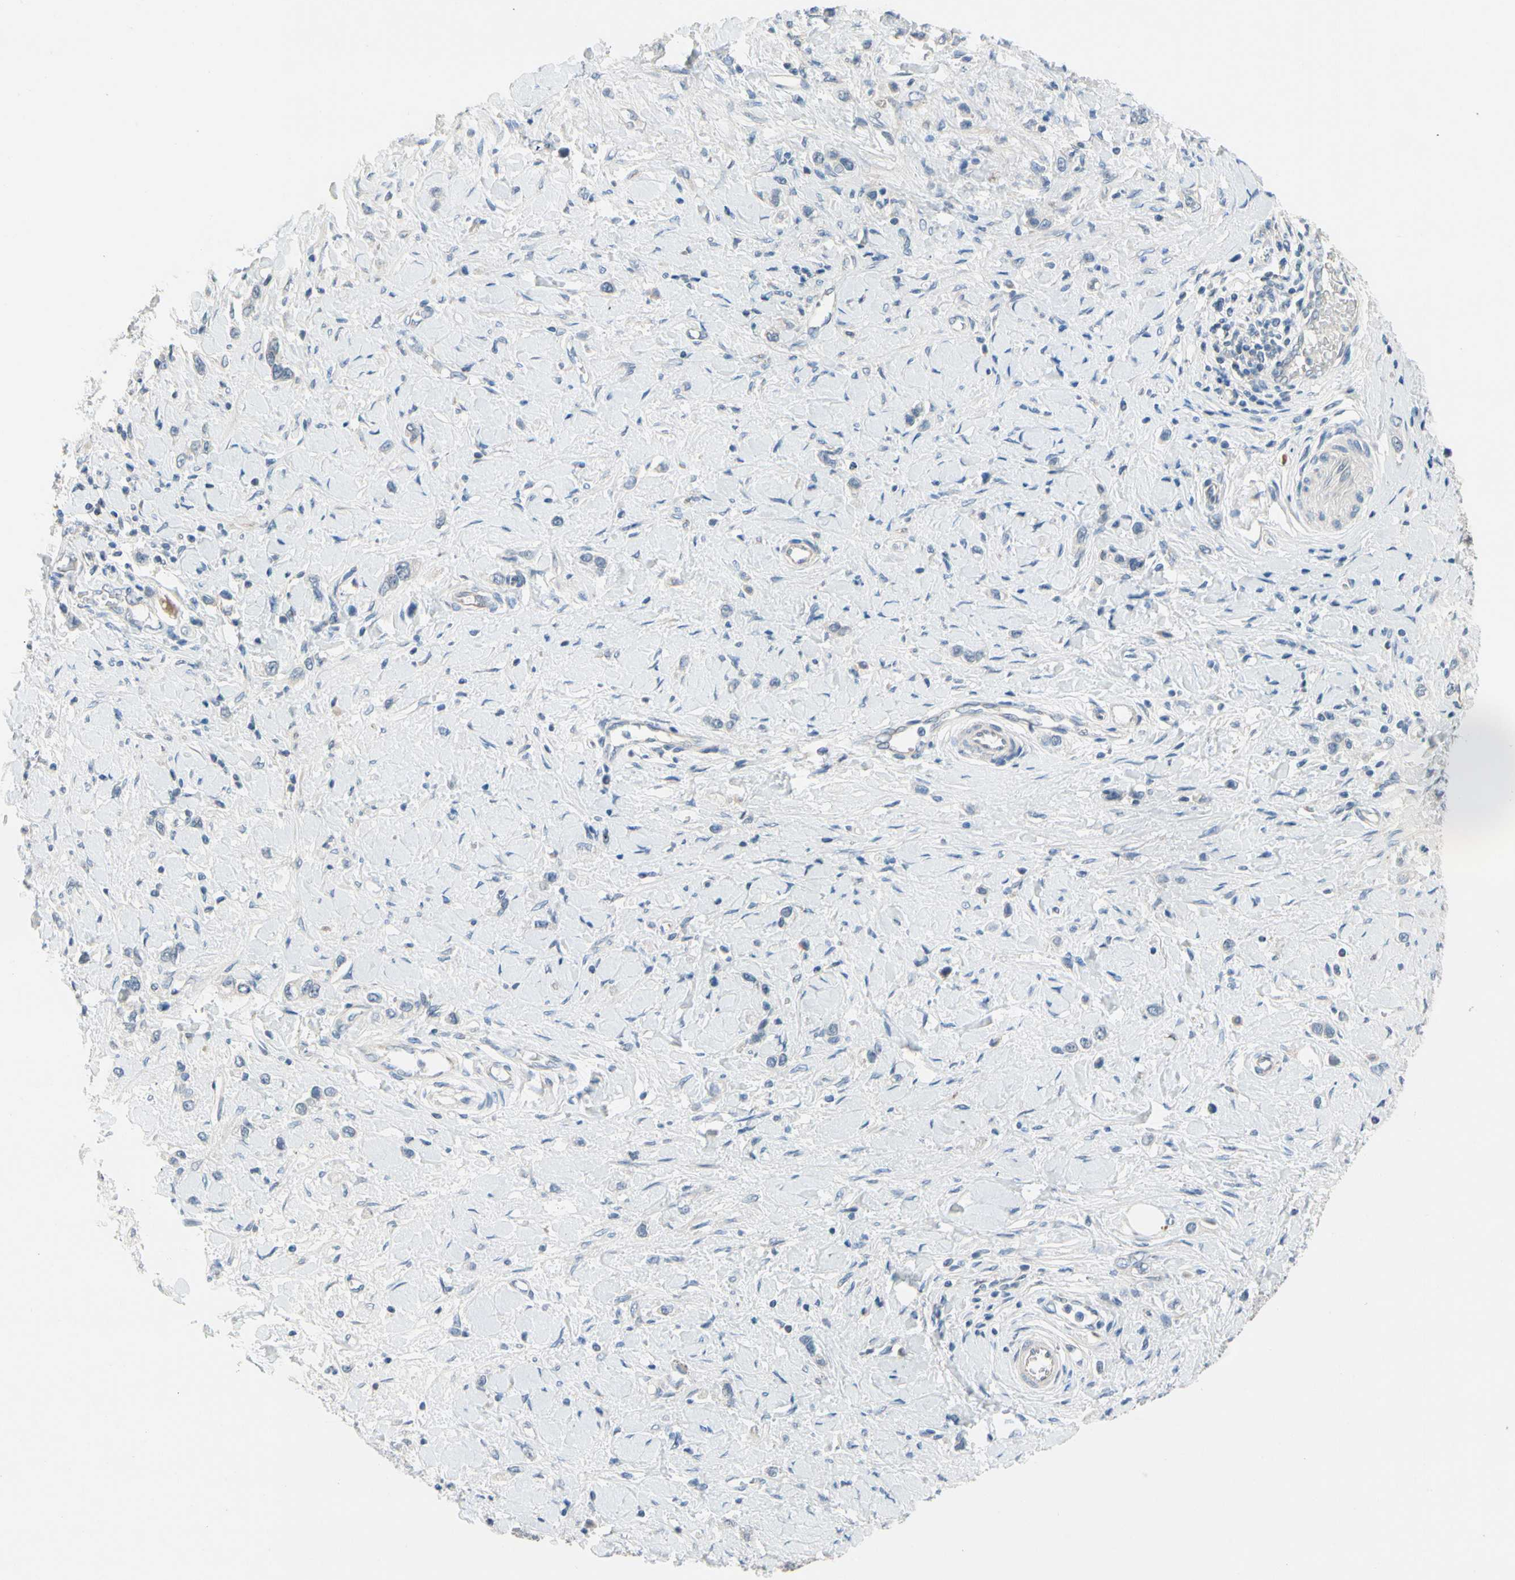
{"staining": {"intensity": "negative", "quantity": "none", "location": "none"}, "tissue": "stomach cancer", "cell_type": "Tumor cells", "image_type": "cancer", "snomed": [{"axis": "morphology", "description": "Normal tissue, NOS"}, {"axis": "morphology", "description": "Adenocarcinoma, NOS"}, {"axis": "topography", "description": "Stomach, upper"}, {"axis": "topography", "description": "Stomach"}], "caption": "IHC of human adenocarcinoma (stomach) exhibits no expression in tumor cells.", "gene": "SLC27A6", "patient": {"sex": "female", "age": 65}}